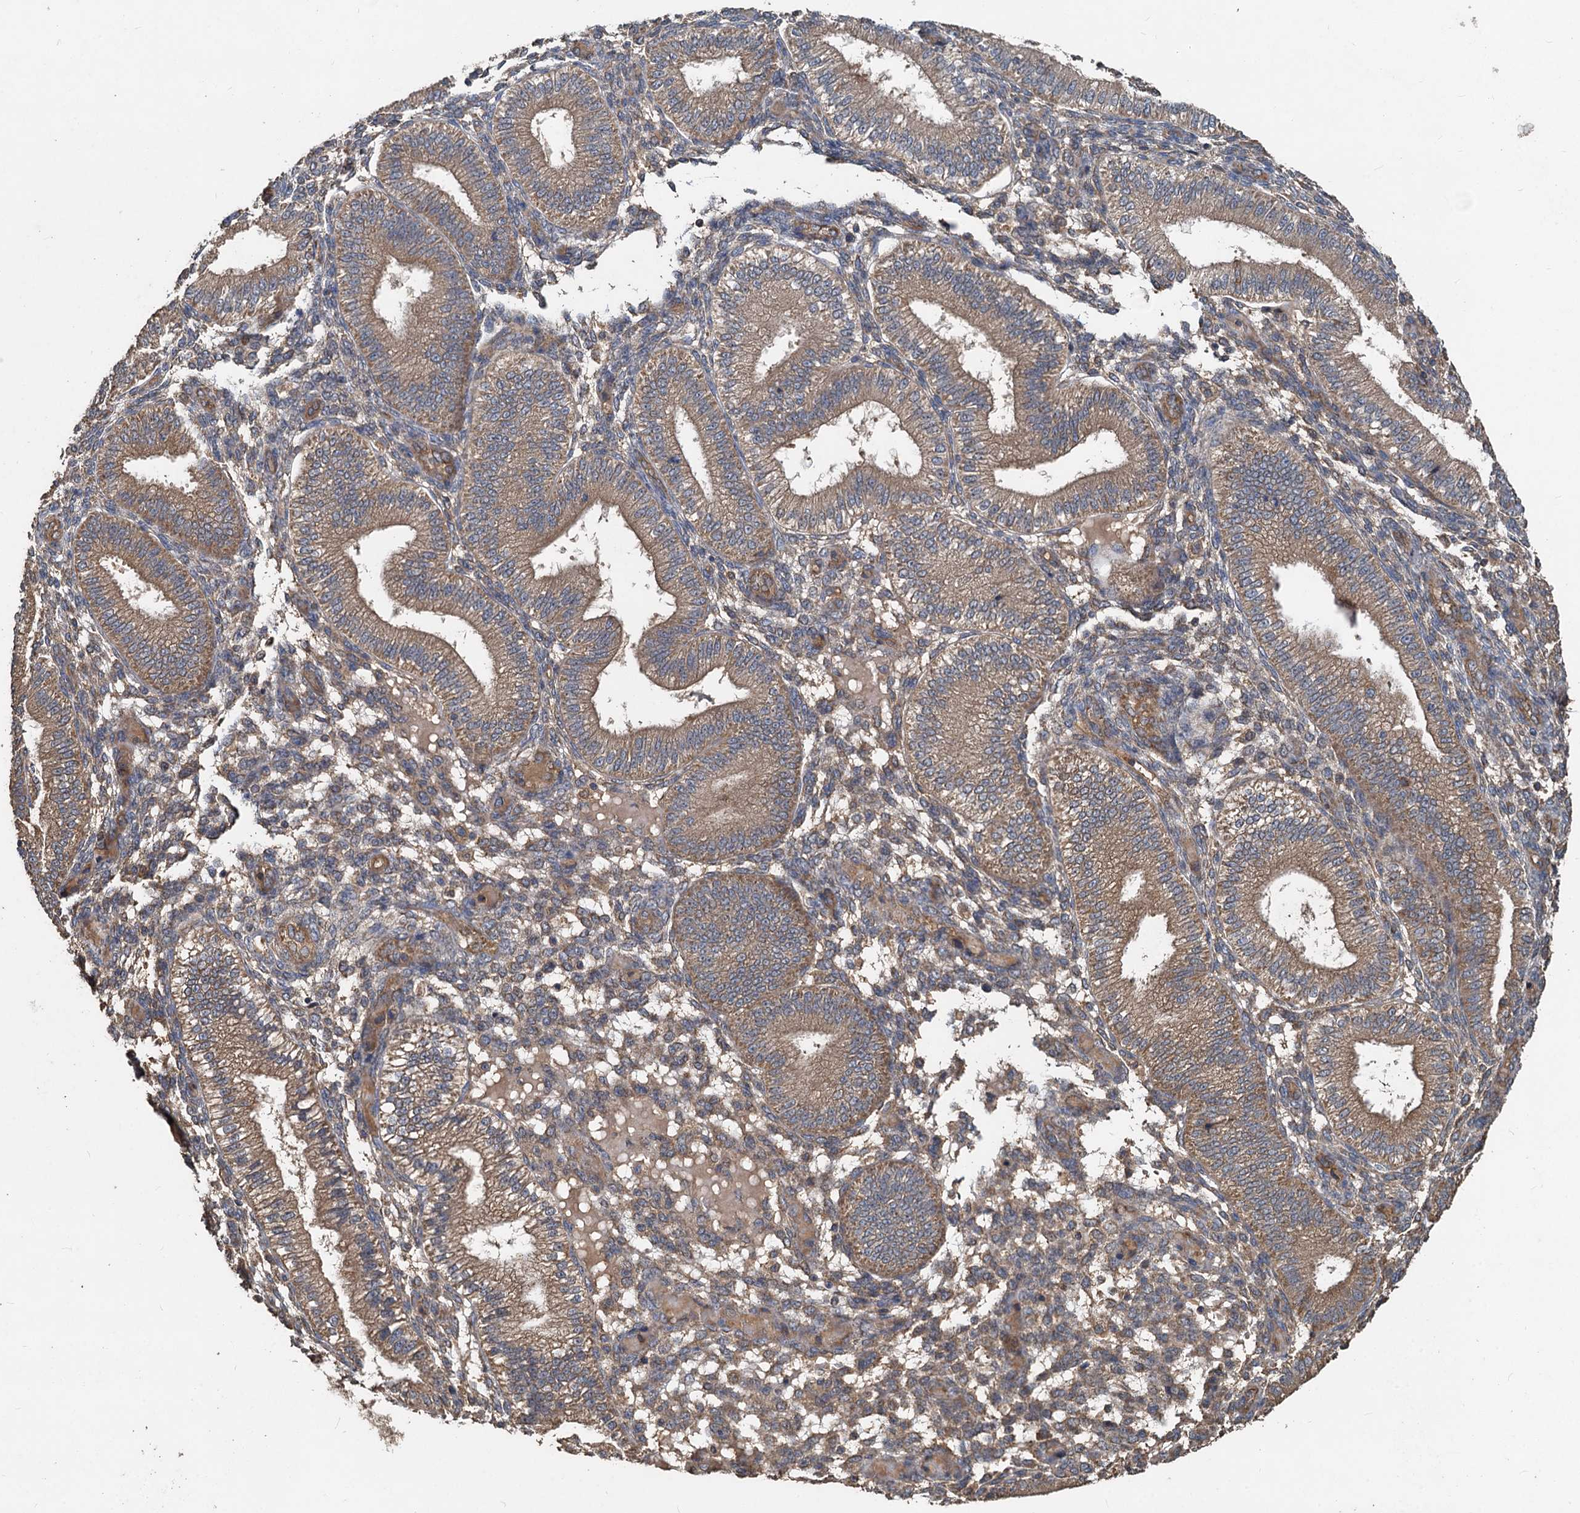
{"staining": {"intensity": "moderate", "quantity": ">75%", "location": "cytoplasmic/membranous"}, "tissue": "endometrium", "cell_type": "Cells in endometrial stroma", "image_type": "normal", "snomed": [{"axis": "morphology", "description": "Normal tissue, NOS"}, {"axis": "topography", "description": "Endometrium"}], "caption": "IHC micrograph of unremarkable endometrium: human endometrium stained using IHC reveals medium levels of moderate protein expression localized specifically in the cytoplasmic/membranous of cells in endometrial stroma, appearing as a cytoplasmic/membranous brown color.", "gene": "HYI", "patient": {"sex": "female", "age": 39}}